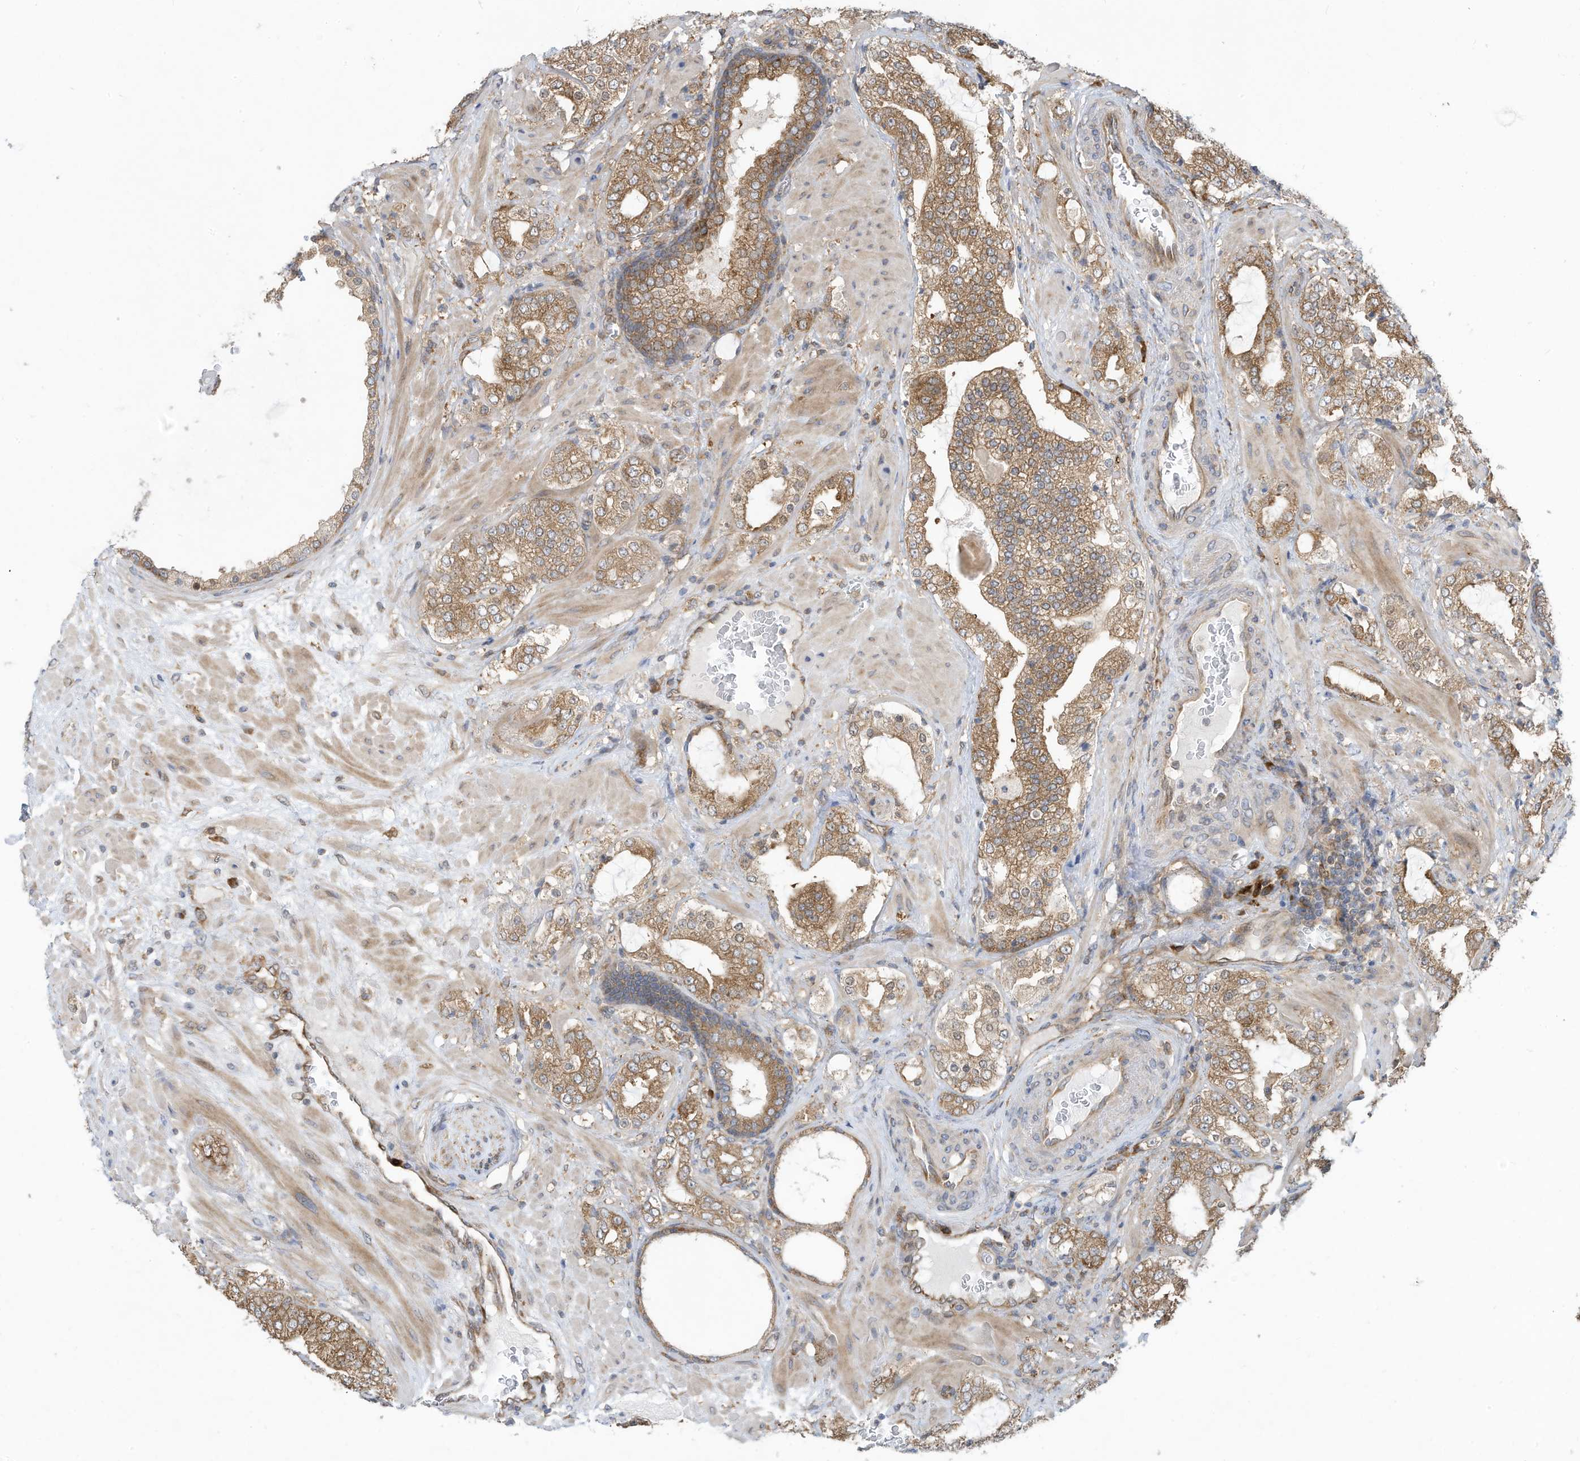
{"staining": {"intensity": "moderate", "quantity": ">75%", "location": "cytoplasmic/membranous"}, "tissue": "prostate cancer", "cell_type": "Tumor cells", "image_type": "cancer", "snomed": [{"axis": "morphology", "description": "Adenocarcinoma, High grade"}, {"axis": "topography", "description": "Prostate"}], "caption": "Prostate adenocarcinoma (high-grade) stained for a protein (brown) reveals moderate cytoplasmic/membranous positive positivity in approximately >75% of tumor cells.", "gene": "USE1", "patient": {"sex": "male", "age": 64}}